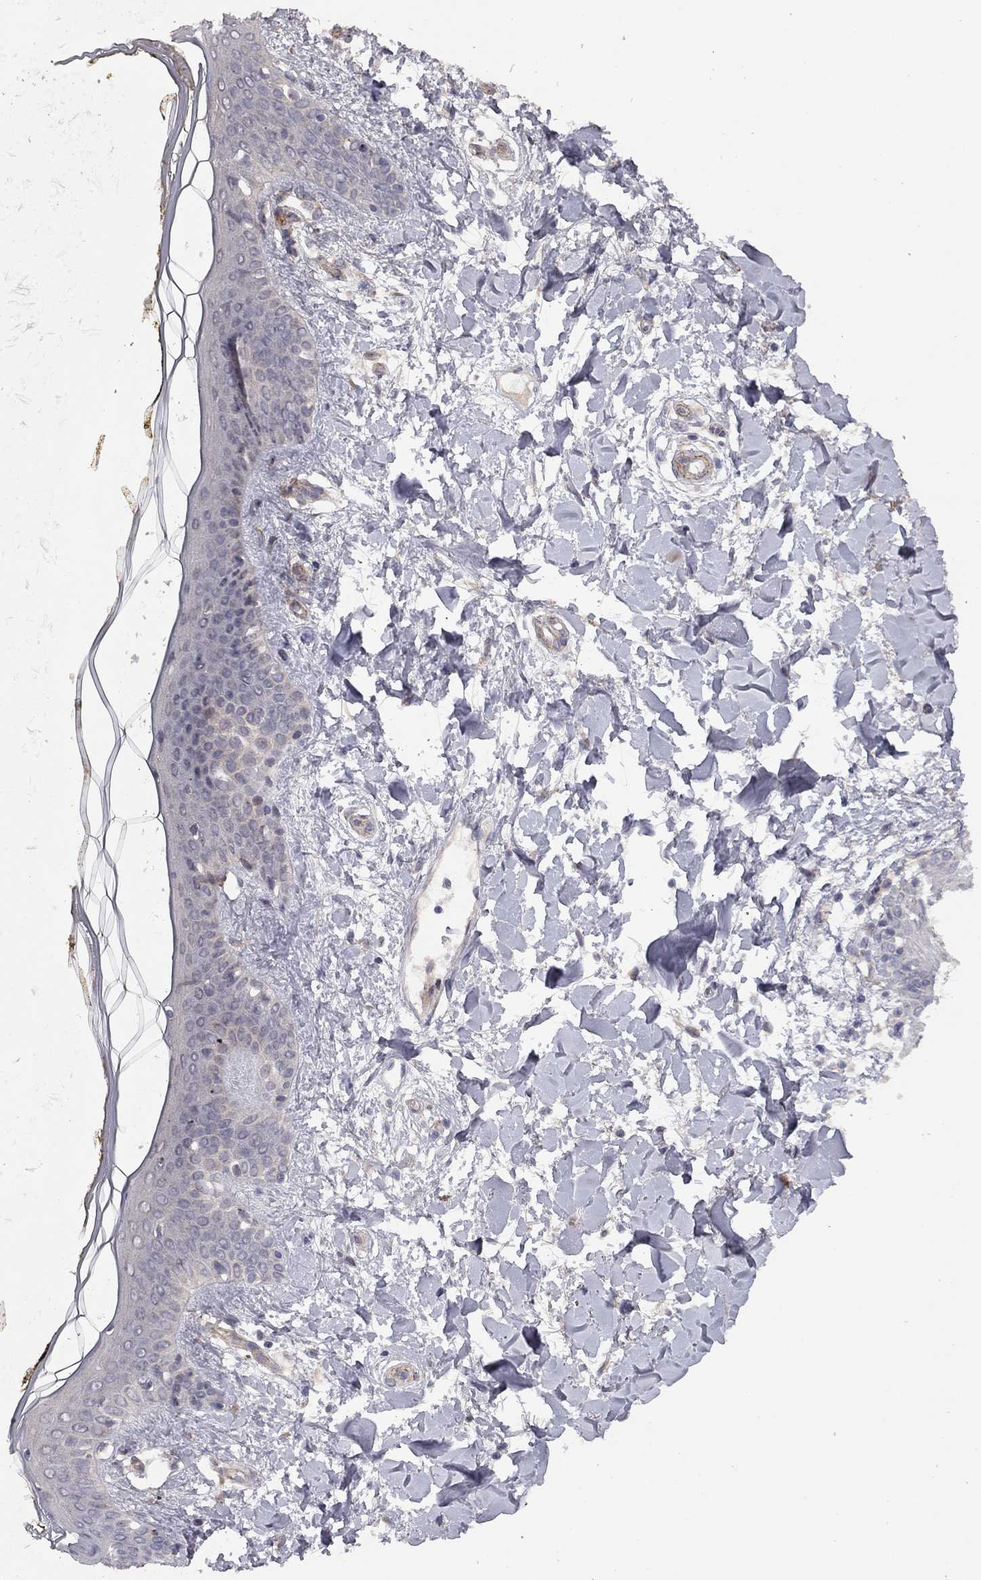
{"staining": {"intensity": "negative", "quantity": "none", "location": "none"}, "tissue": "skin", "cell_type": "Fibroblasts", "image_type": "normal", "snomed": [{"axis": "morphology", "description": "Normal tissue, NOS"}, {"axis": "topography", "description": "Skin"}], "caption": "Immunohistochemistry micrograph of benign skin: human skin stained with DAB displays no significant protein staining in fibroblasts. The staining is performed using DAB (3,3'-diaminobenzidine) brown chromogen with nuclei counter-stained in using hematoxylin.", "gene": "EXOC3L2", "patient": {"sex": "female", "age": 34}}